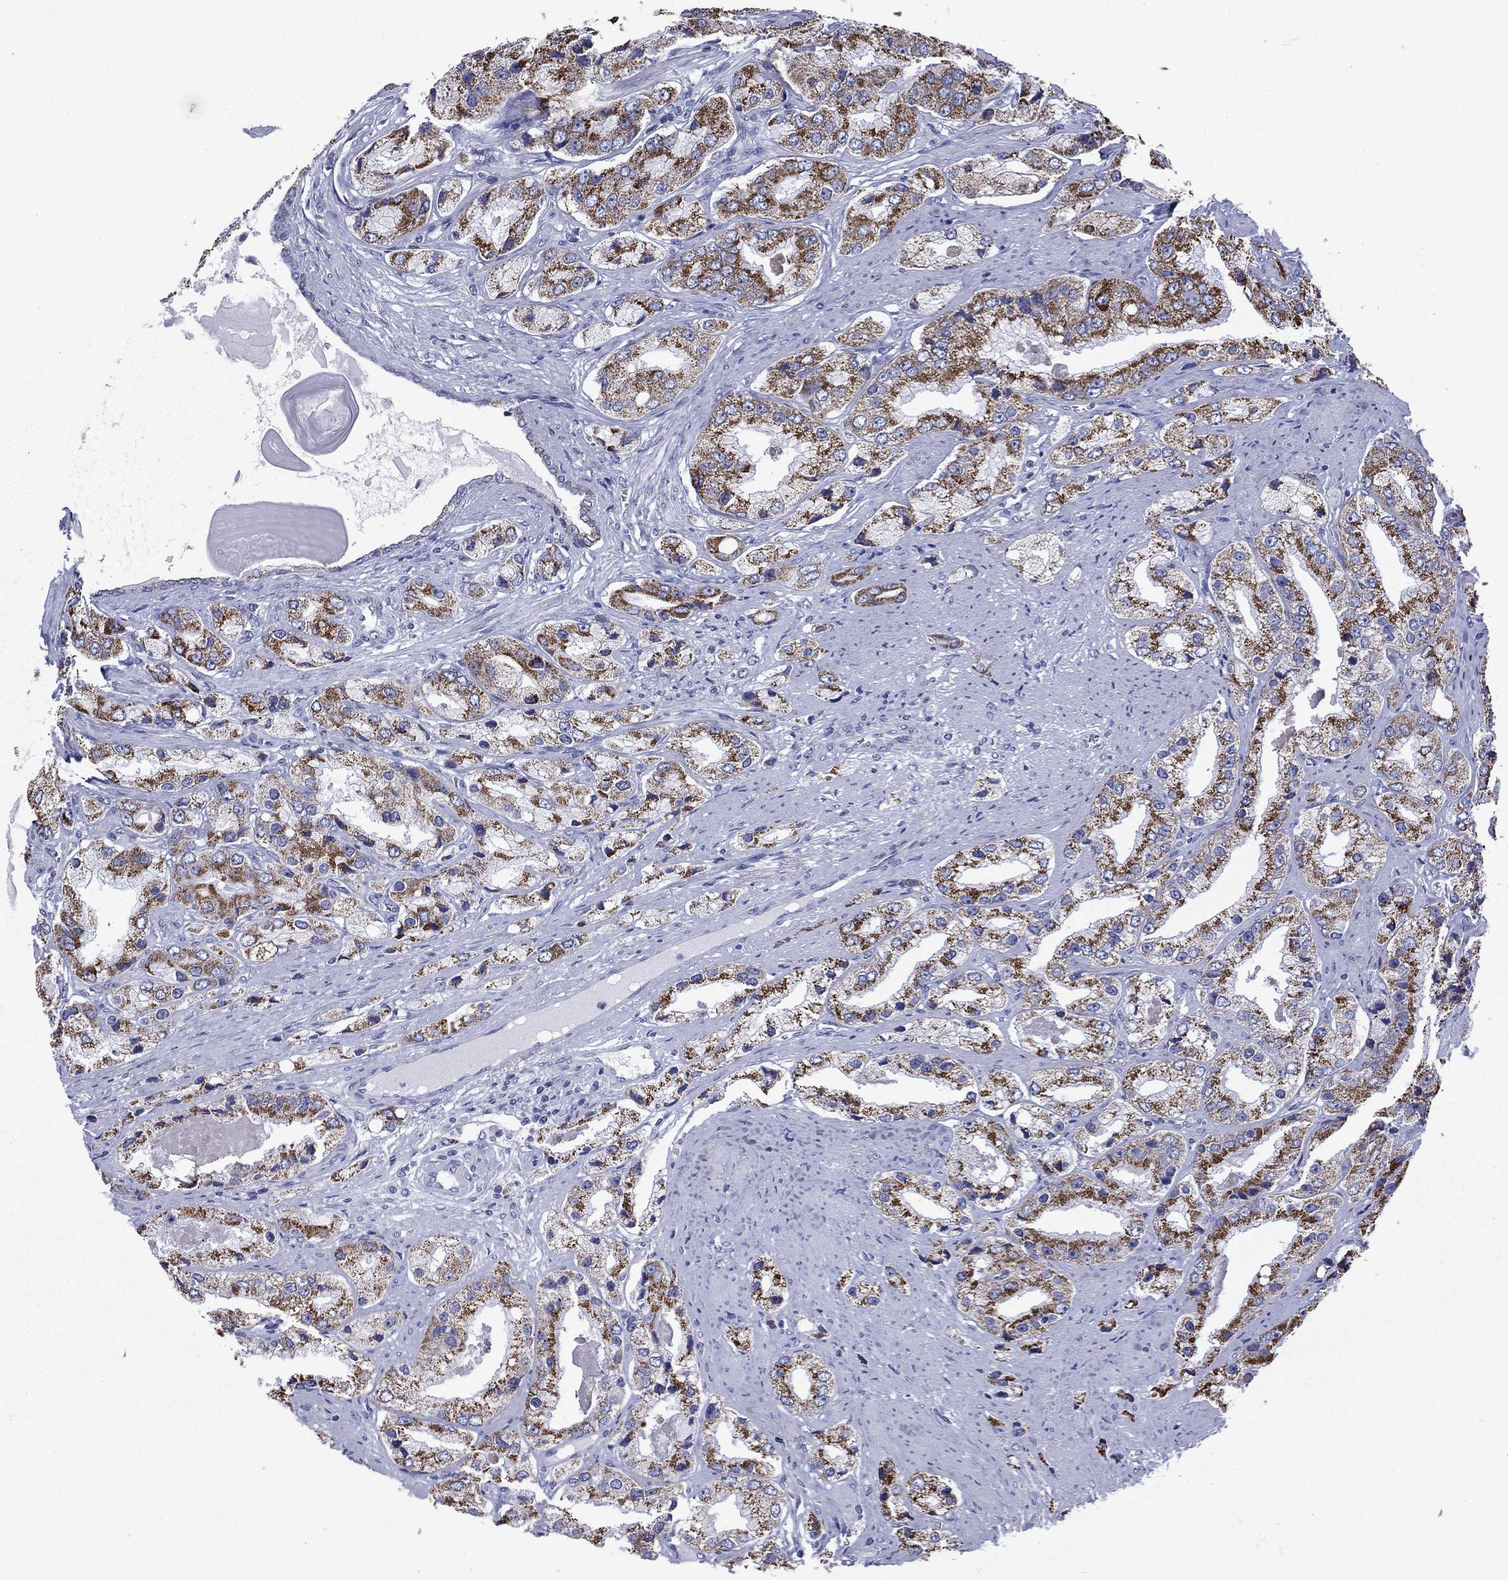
{"staining": {"intensity": "strong", "quantity": "25%-75%", "location": "cytoplasmic/membranous"}, "tissue": "prostate cancer", "cell_type": "Tumor cells", "image_type": "cancer", "snomed": [{"axis": "morphology", "description": "Adenocarcinoma, Low grade"}, {"axis": "topography", "description": "Prostate"}], "caption": "Prostate adenocarcinoma (low-grade) stained for a protein (brown) exhibits strong cytoplasmic/membranous positive staining in about 25%-75% of tumor cells.", "gene": "ACADSB", "patient": {"sex": "male", "age": 69}}